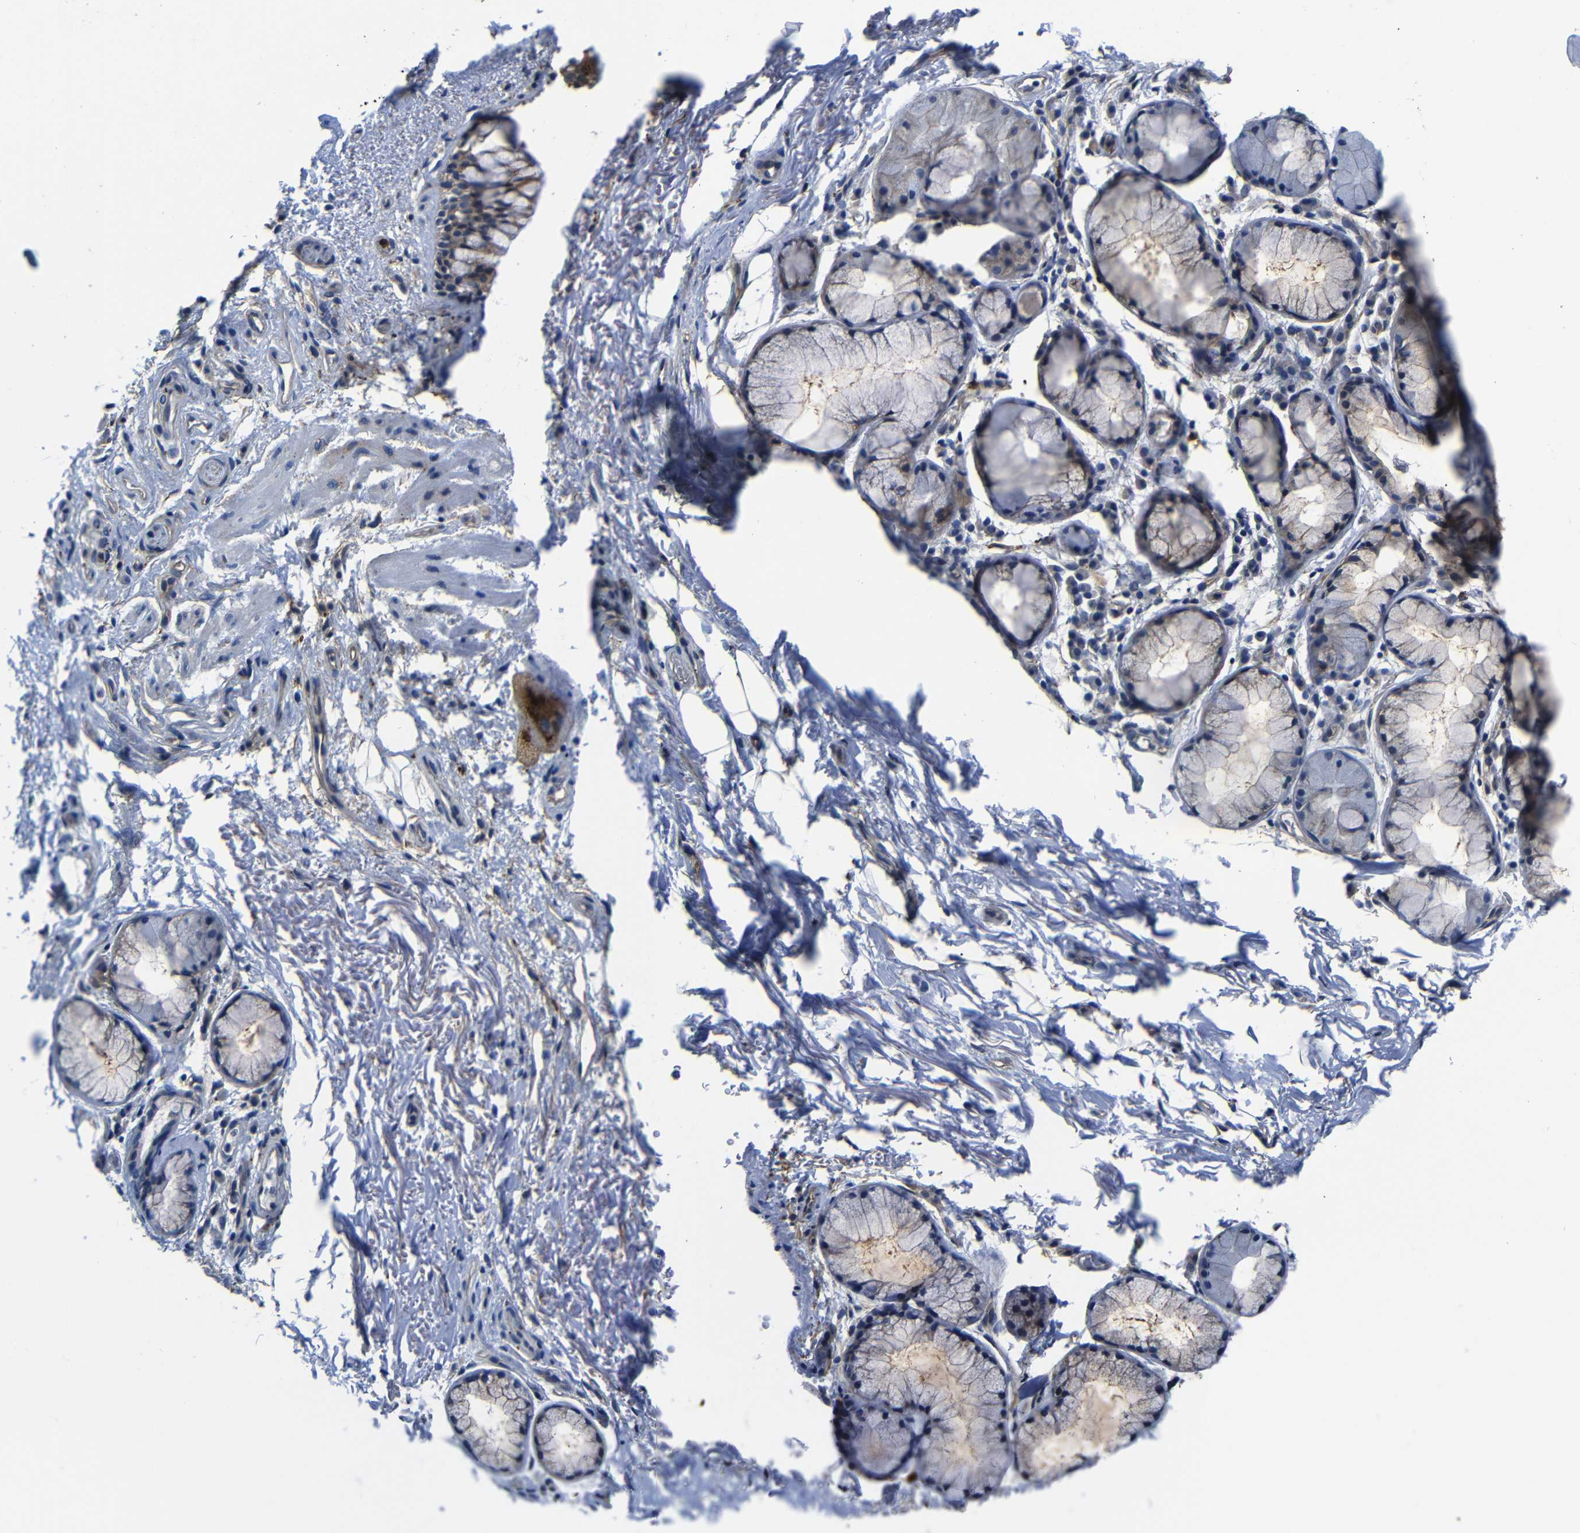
{"staining": {"intensity": "negative", "quantity": "none", "location": "none"}, "tissue": "adipose tissue", "cell_type": "Adipocytes", "image_type": "normal", "snomed": [{"axis": "morphology", "description": "Normal tissue, NOS"}, {"axis": "topography", "description": "Cartilage tissue"}, {"axis": "topography", "description": "Bronchus"}], "caption": "IHC of benign human adipose tissue displays no positivity in adipocytes.", "gene": "GIMAP2", "patient": {"sex": "female", "age": 73}}